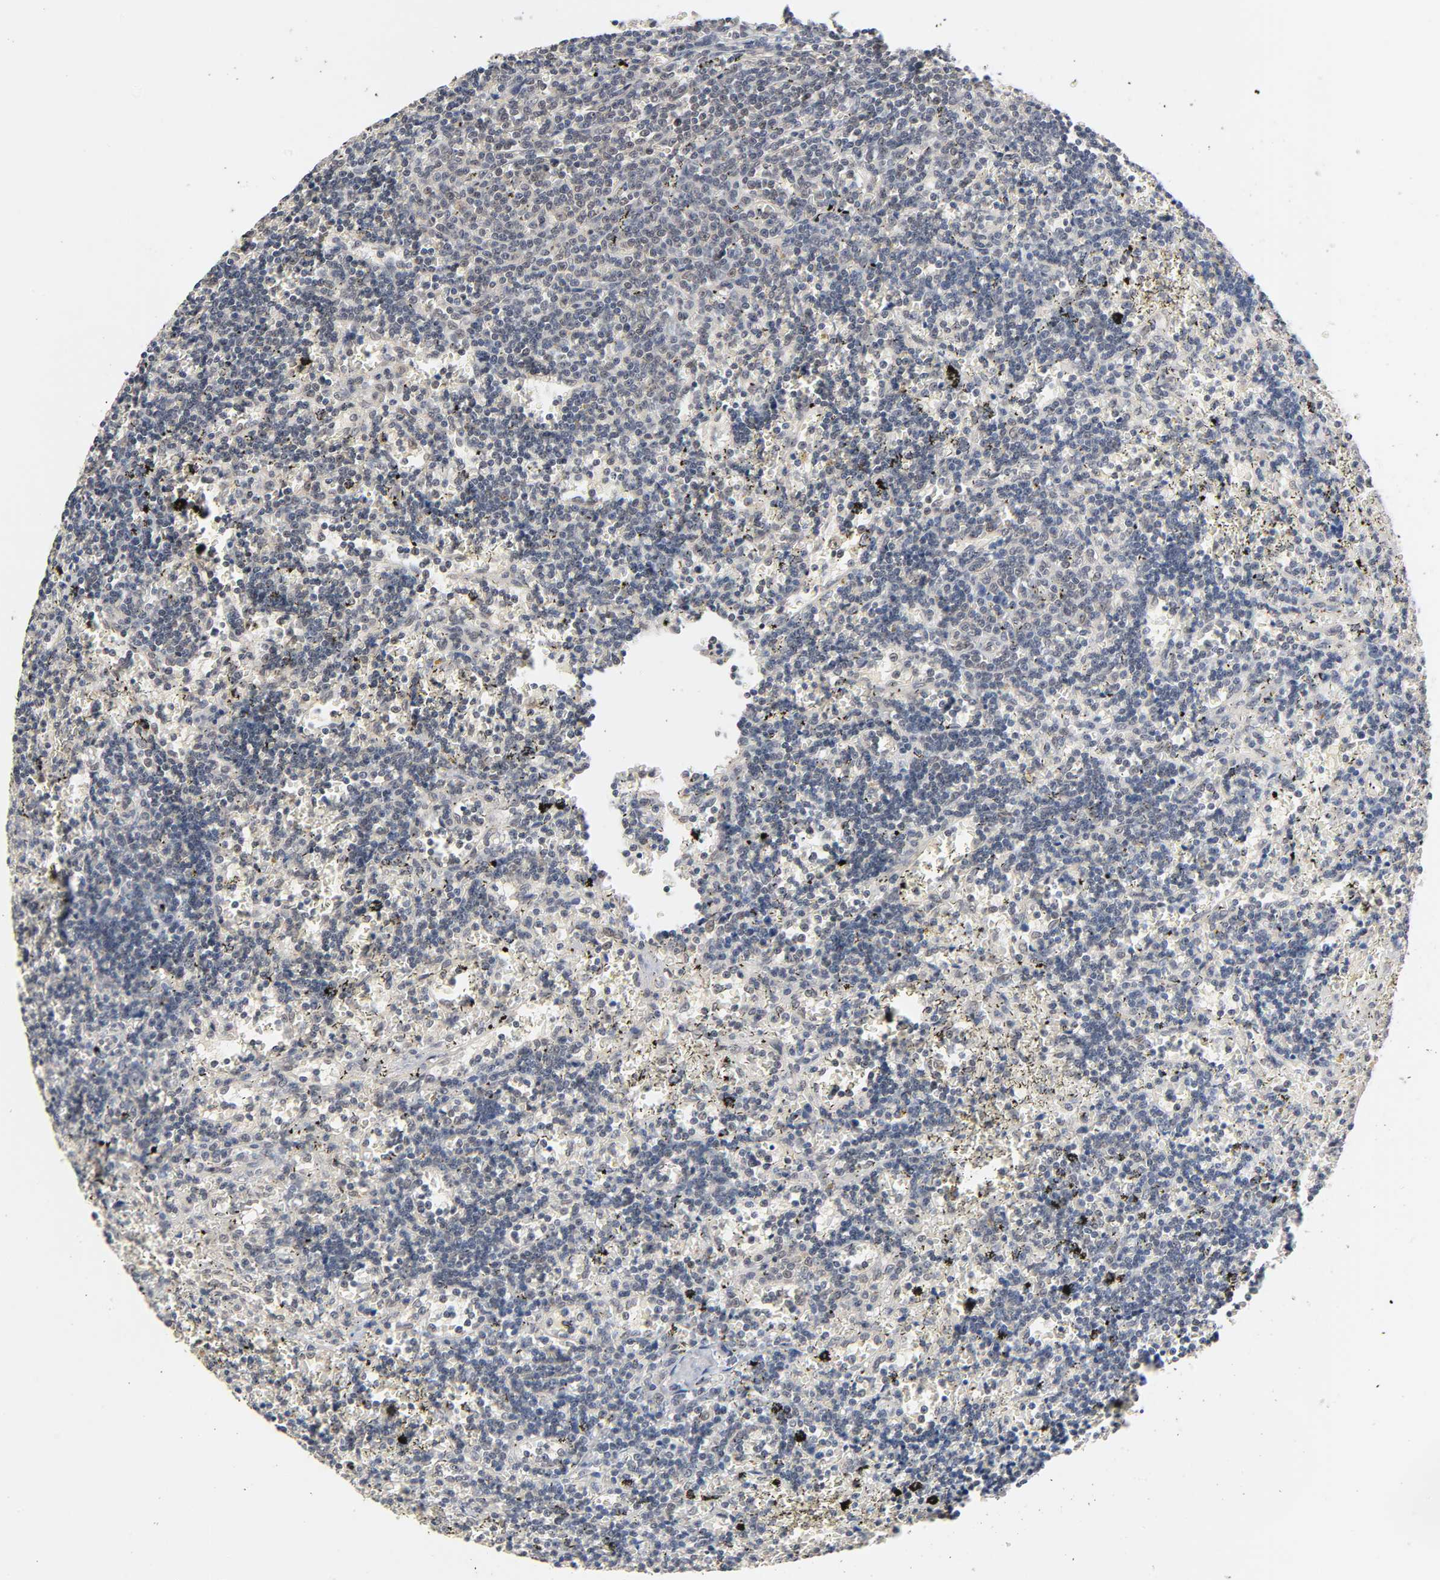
{"staining": {"intensity": "negative", "quantity": "none", "location": "none"}, "tissue": "lymphoma", "cell_type": "Tumor cells", "image_type": "cancer", "snomed": [{"axis": "morphology", "description": "Malignant lymphoma, non-Hodgkin's type, Low grade"}, {"axis": "topography", "description": "Spleen"}], "caption": "This photomicrograph is of malignant lymphoma, non-Hodgkin's type (low-grade) stained with immunohistochemistry (IHC) to label a protein in brown with the nuclei are counter-stained blue. There is no staining in tumor cells. (DAB (3,3'-diaminobenzidine) IHC, high magnification).", "gene": "HTR1E", "patient": {"sex": "male", "age": 60}}